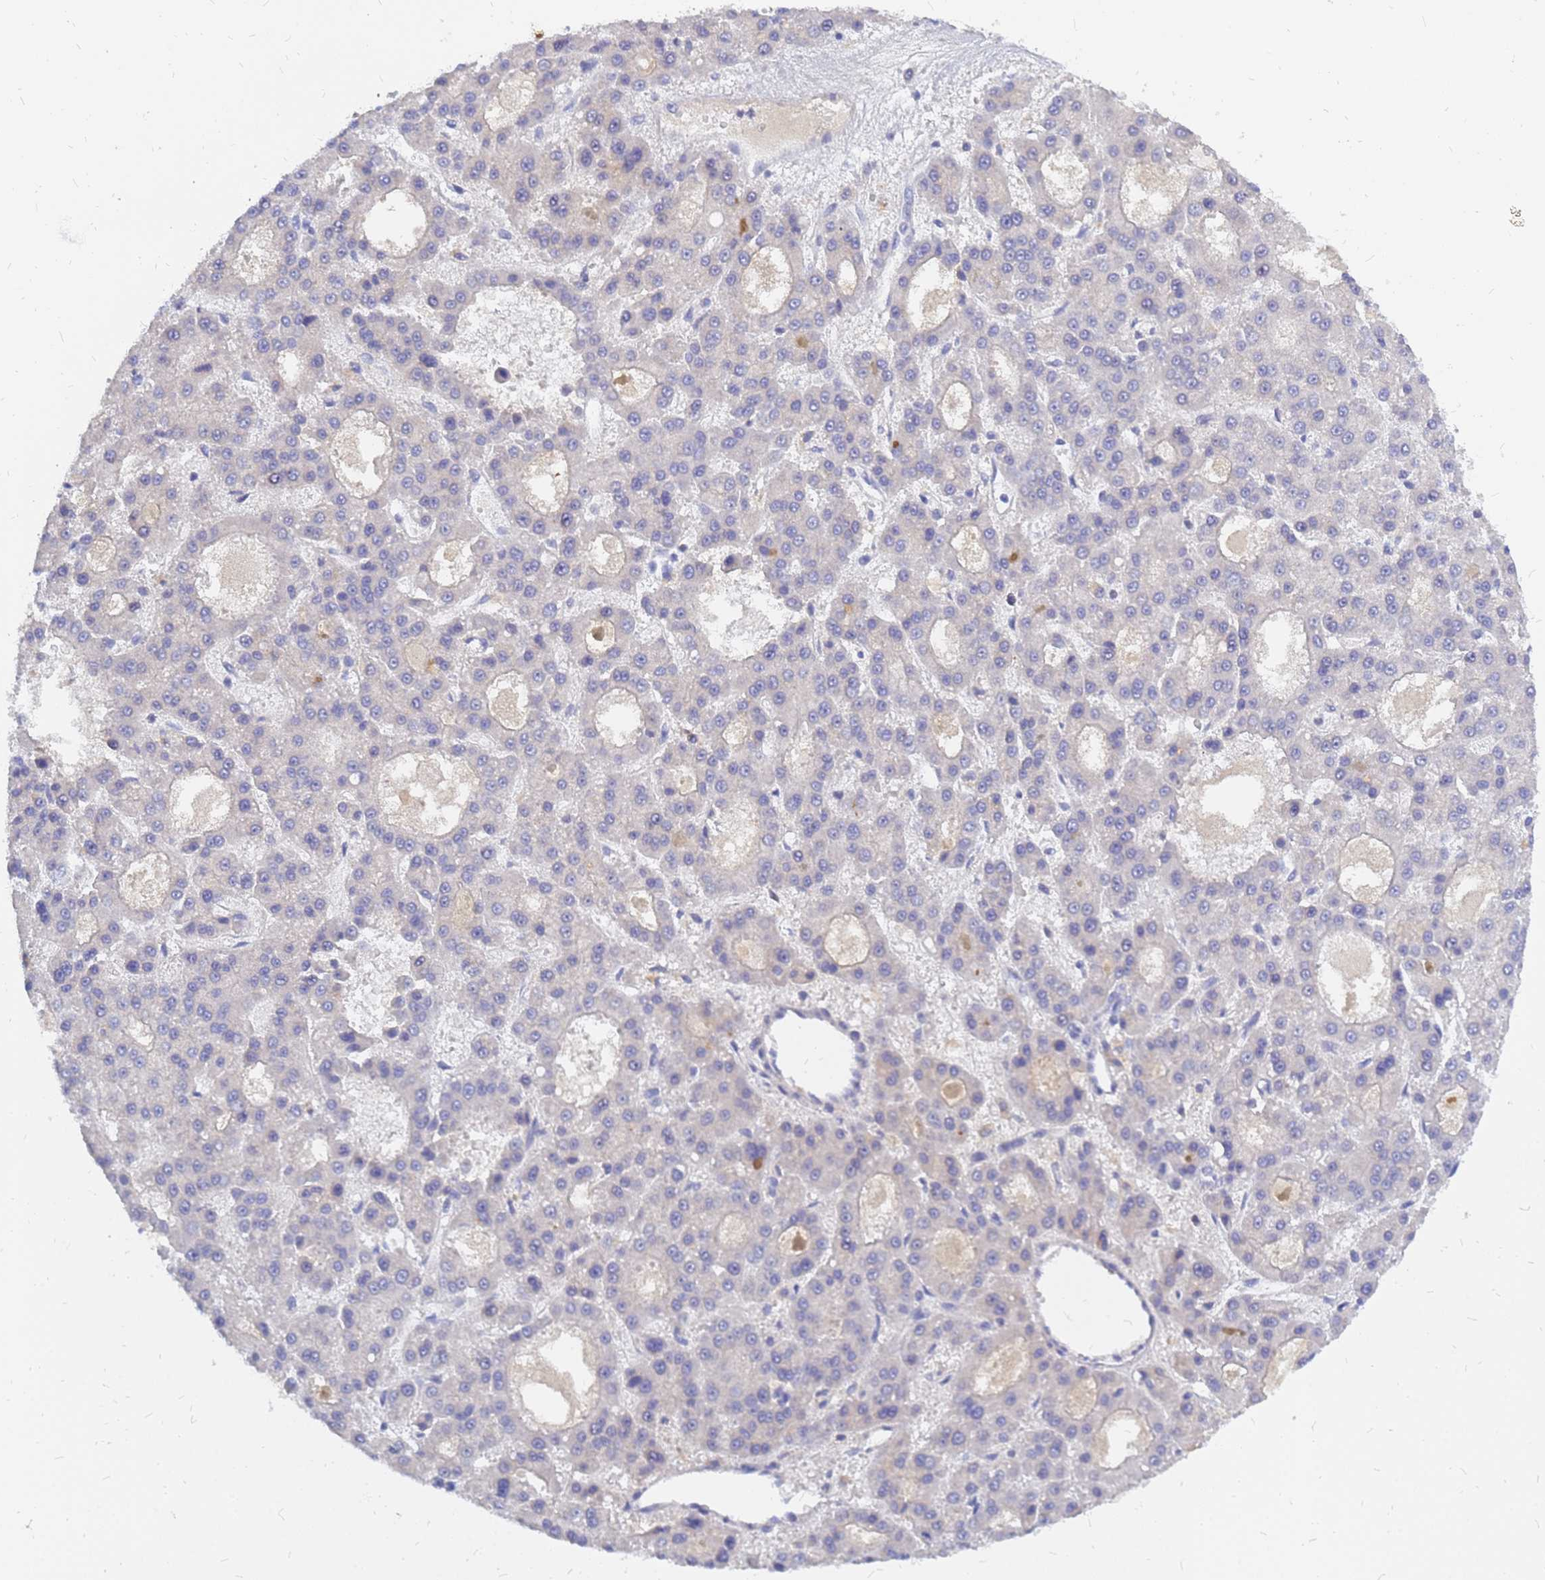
{"staining": {"intensity": "negative", "quantity": "none", "location": "none"}, "tissue": "liver cancer", "cell_type": "Tumor cells", "image_type": "cancer", "snomed": [{"axis": "morphology", "description": "Carcinoma, Hepatocellular, NOS"}, {"axis": "topography", "description": "Liver"}], "caption": "Immunohistochemistry (IHC) of human liver cancer demonstrates no positivity in tumor cells.", "gene": "SRGAP3", "patient": {"sex": "male", "age": 70}}